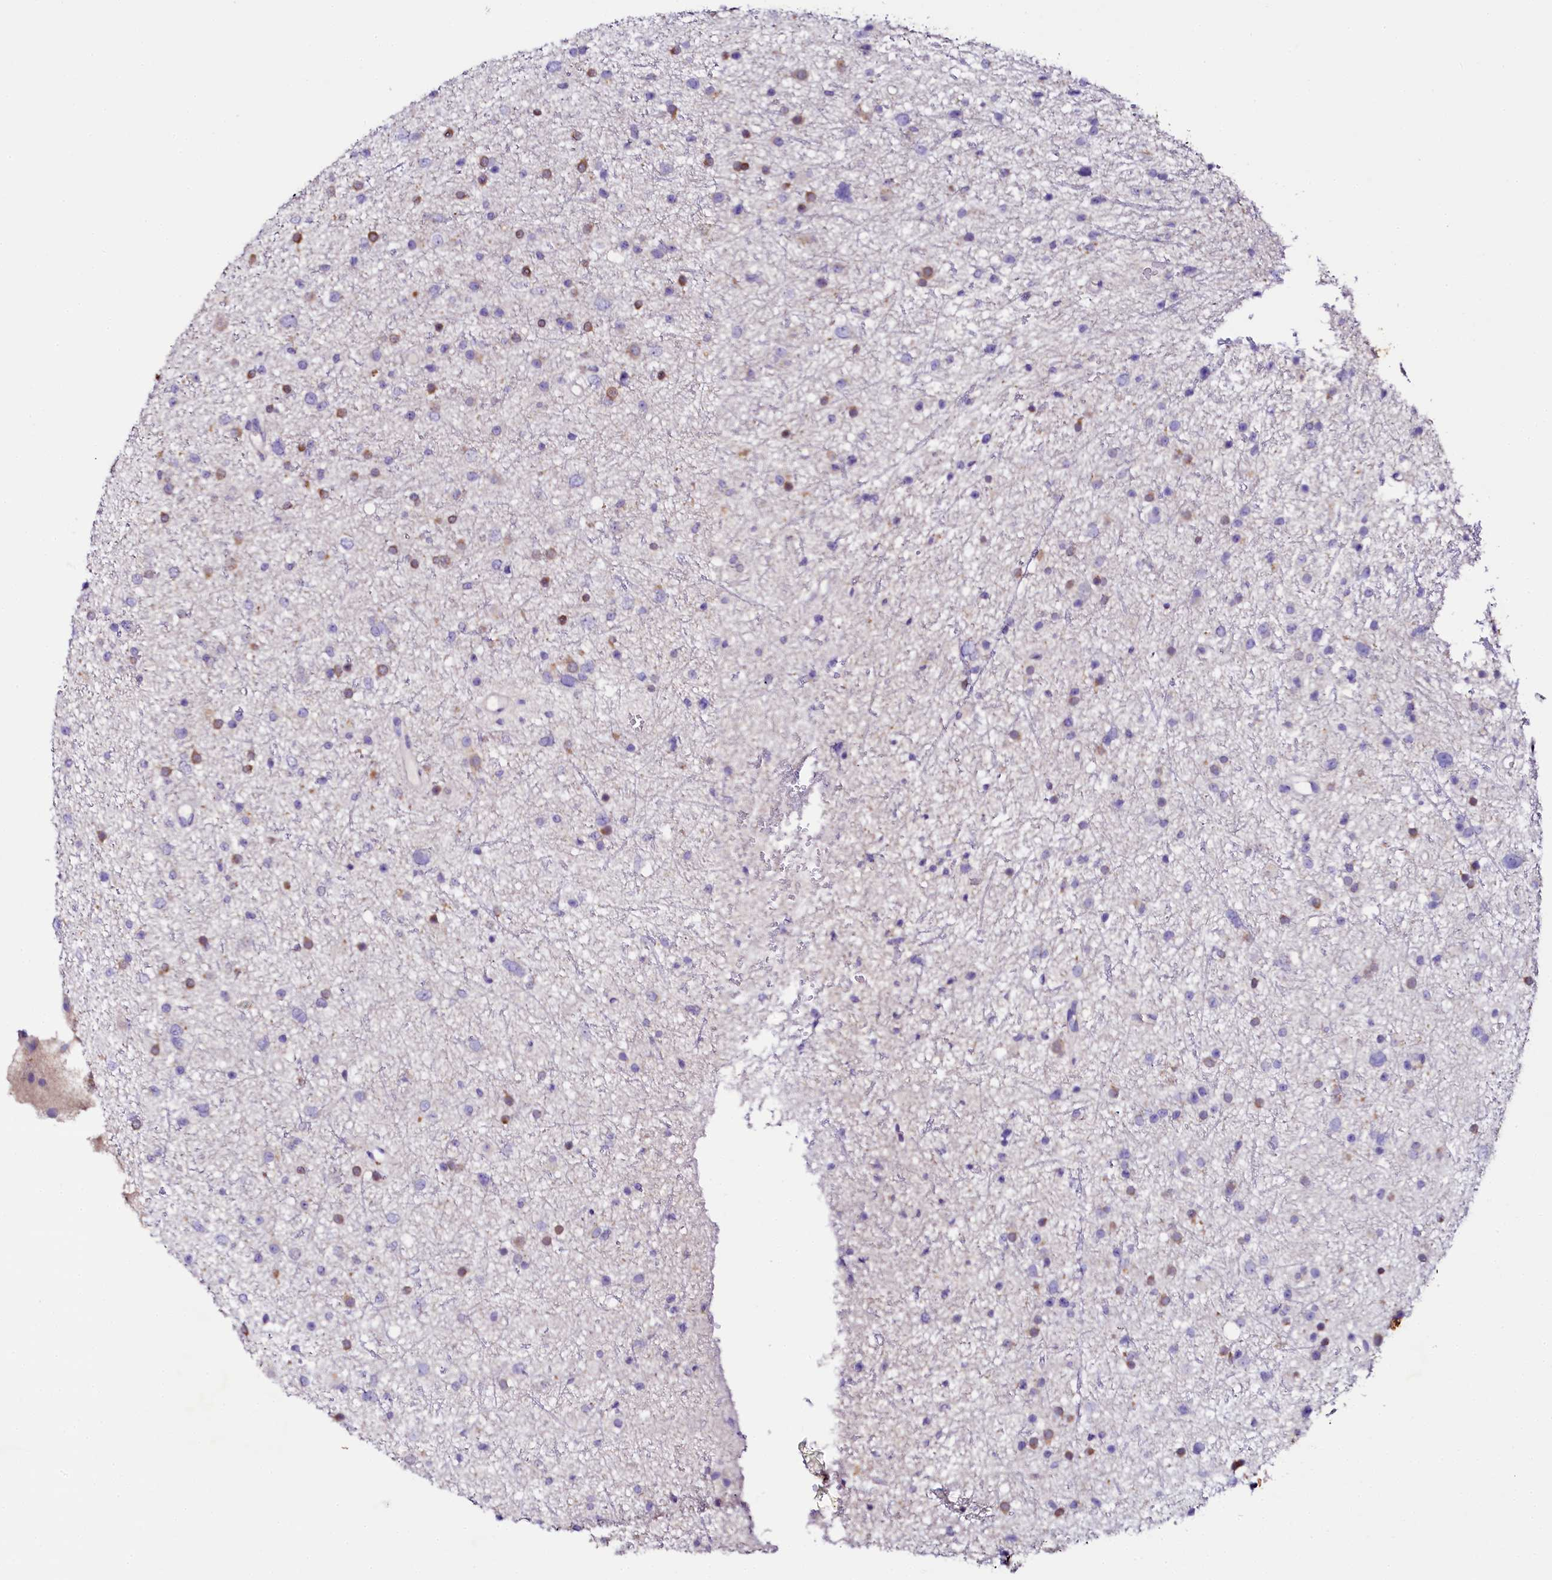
{"staining": {"intensity": "moderate", "quantity": "<25%", "location": "cytoplasmic/membranous"}, "tissue": "glioma", "cell_type": "Tumor cells", "image_type": "cancer", "snomed": [{"axis": "morphology", "description": "Glioma, malignant, Low grade"}, {"axis": "topography", "description": "Cerebral cortex"}], "caption": "Immunohistochemical staining of human glioma reveals low levels of moderate cytoplasmic/membranous protein positivity in approximately <25% of tumor cells. (DAB IHC with brightfield microscopy, high magnification).", "gene": "NAA16", "patient": {"sex": "female", "age": 39}}